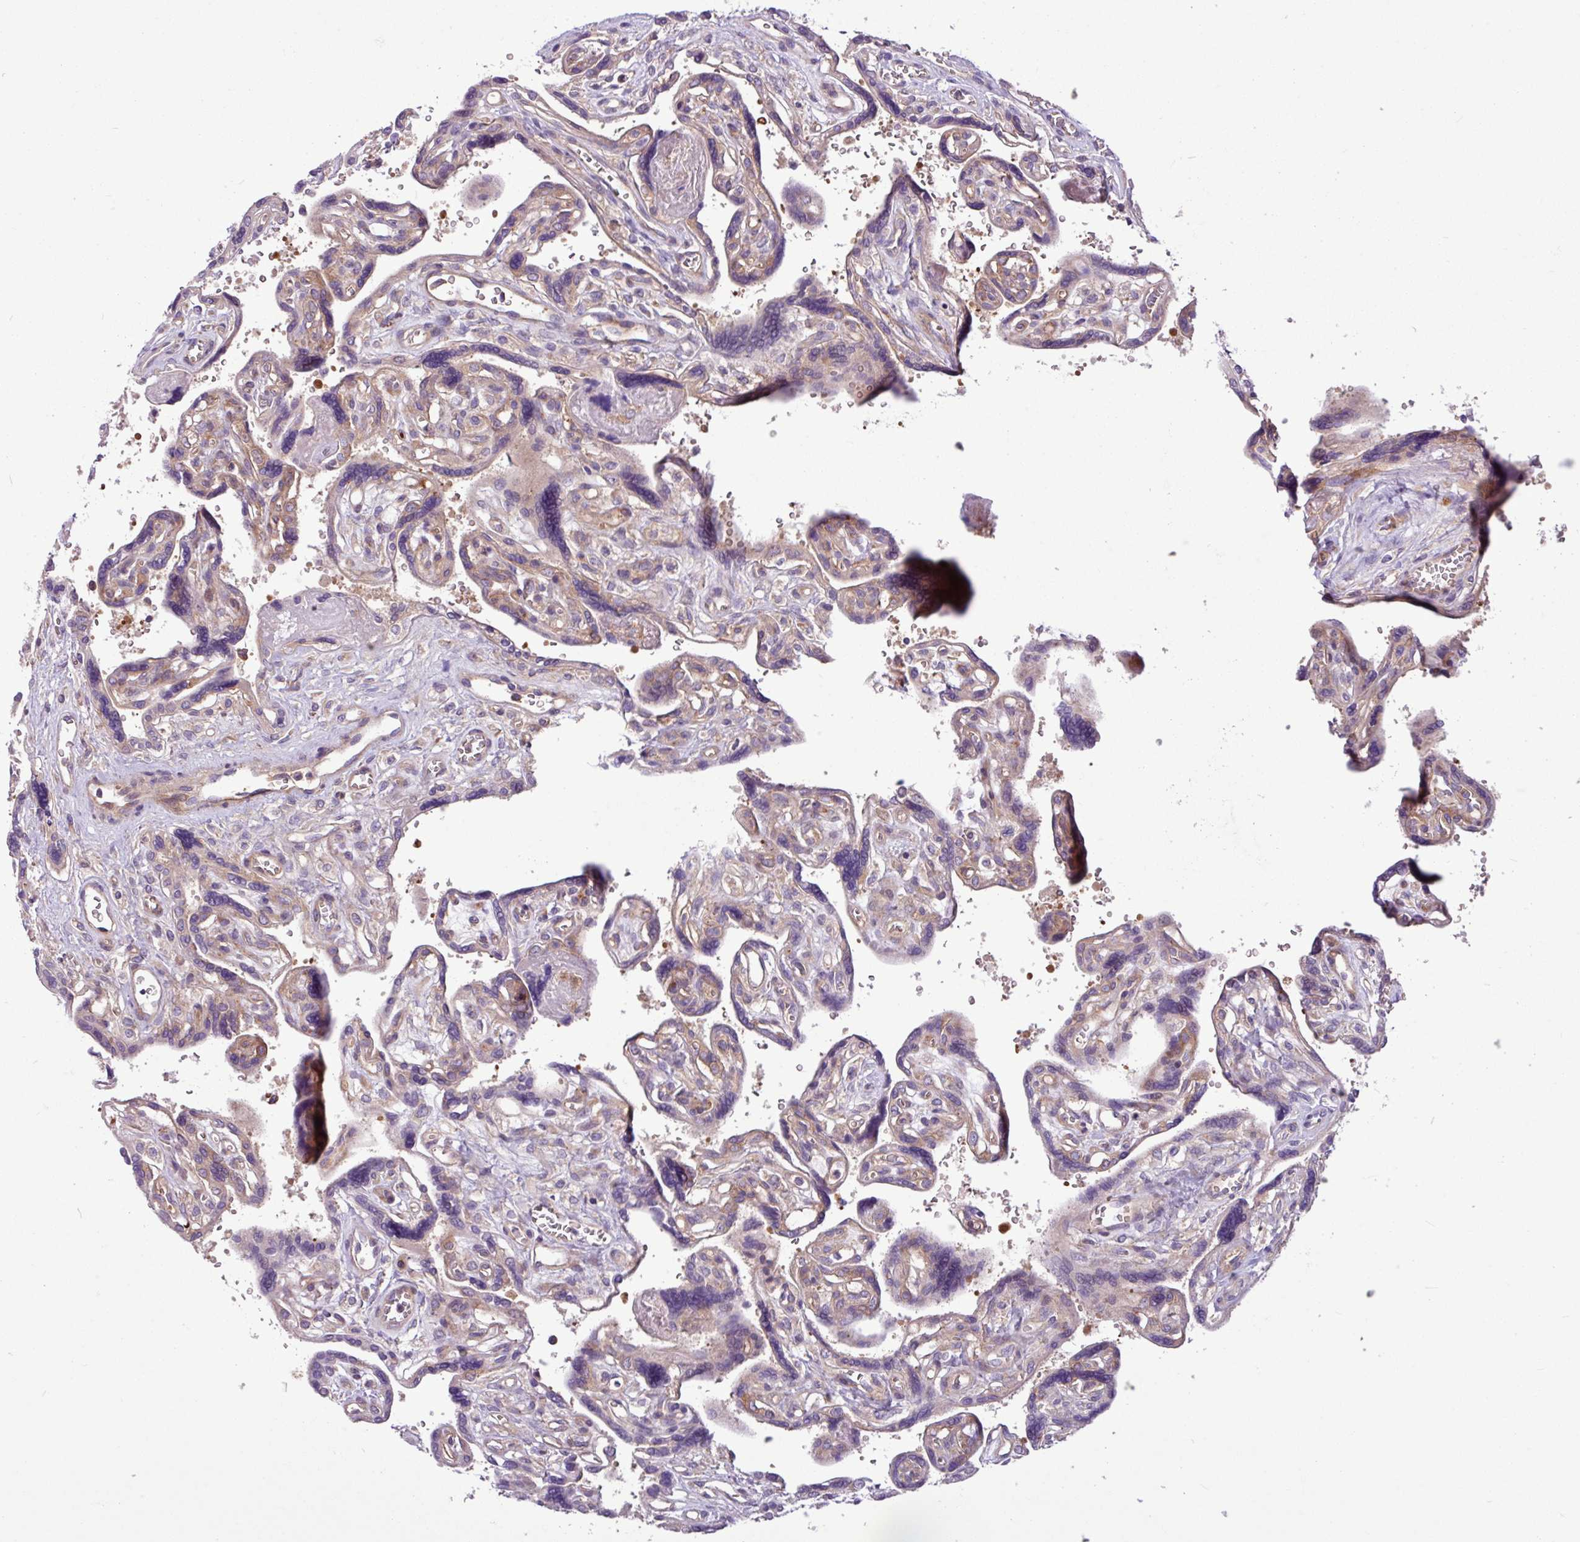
{"staining": {"intensity": "weak", "quantity": "25%-75%", "location": "cytoplasmic/membranous"}, "tissue": "placenta", "cell_type": "Decidual cells", "image_type": "normal", "snomed": [{"axis": "morphology", "description": "Normal tissue, NOS"}, {"axis": "topography", "description": "Placenta"}], "caption": "This micrograph shows immunohistochemistry staining of normal placenta, with low weak cytoplasmic/membranous positivity in approximately 25%-75% of decidual cells.", "gene": "MROH2A", "patient": {"sex": "female", "age": 39}}